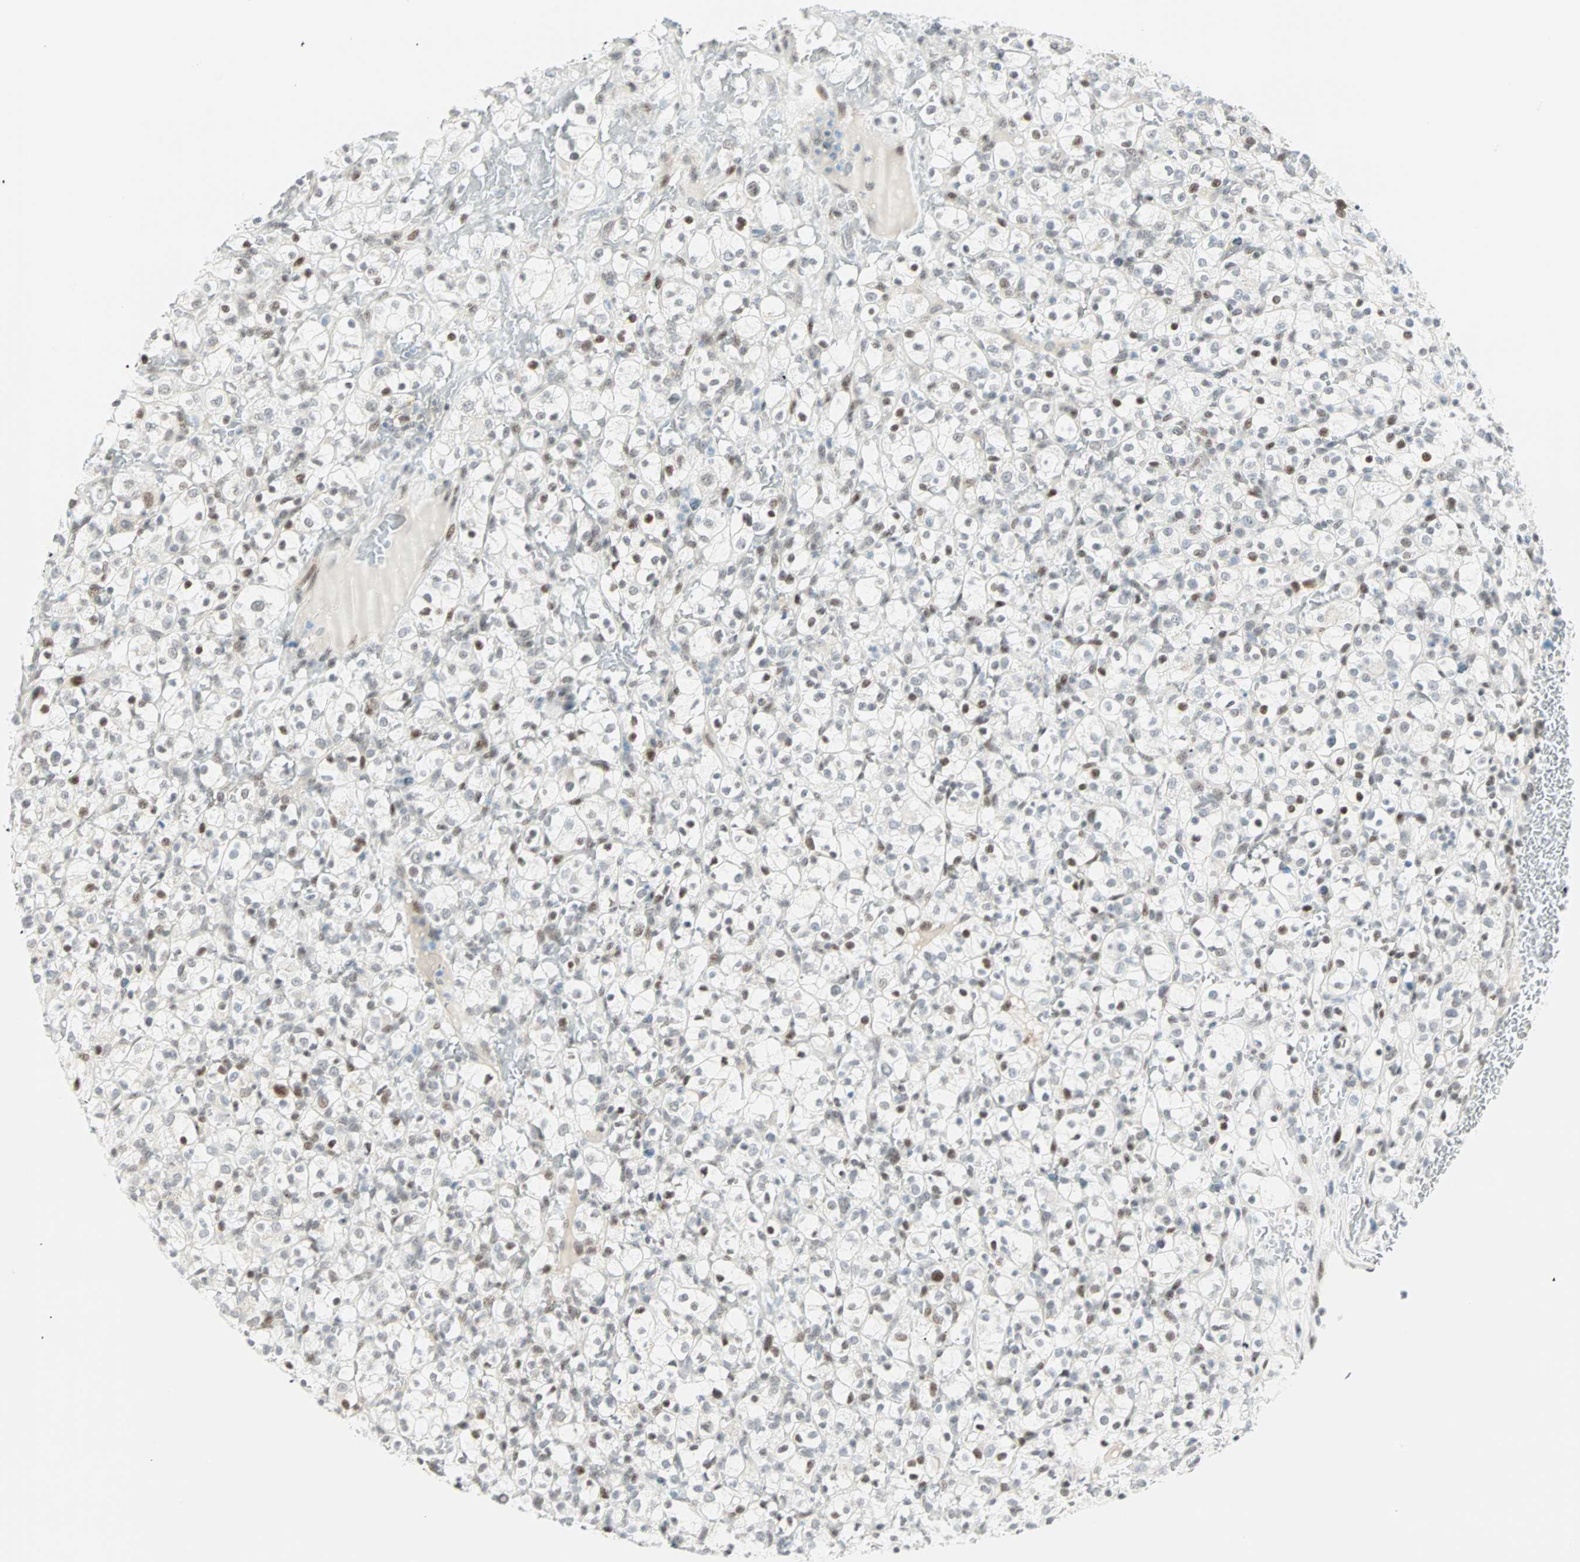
{"staining": {"intensity": "weak", "quantity": "25%-75%", "location": "nuclear"}, "tissue": "renal cancer", "cell_type": "Tumor cells", "image_type": "cancer", "snomed": [{"axis": "morphology", "description": "Normal tissue, NOS"}, {"axis": "morphology", "description": "Adenocarcinoma, NOS"}, {"axis": "topography", "description": "Kidney"}], "caption": "Immunohistochemistry (IHC) (DAB) staining of adenocarcinoma (renal) reveals weak nuclear protein staining in approximately 25%-75% of tumor cells.", "gene": "PKNOX1", "patient": {"sex": "female", "age": 72}}